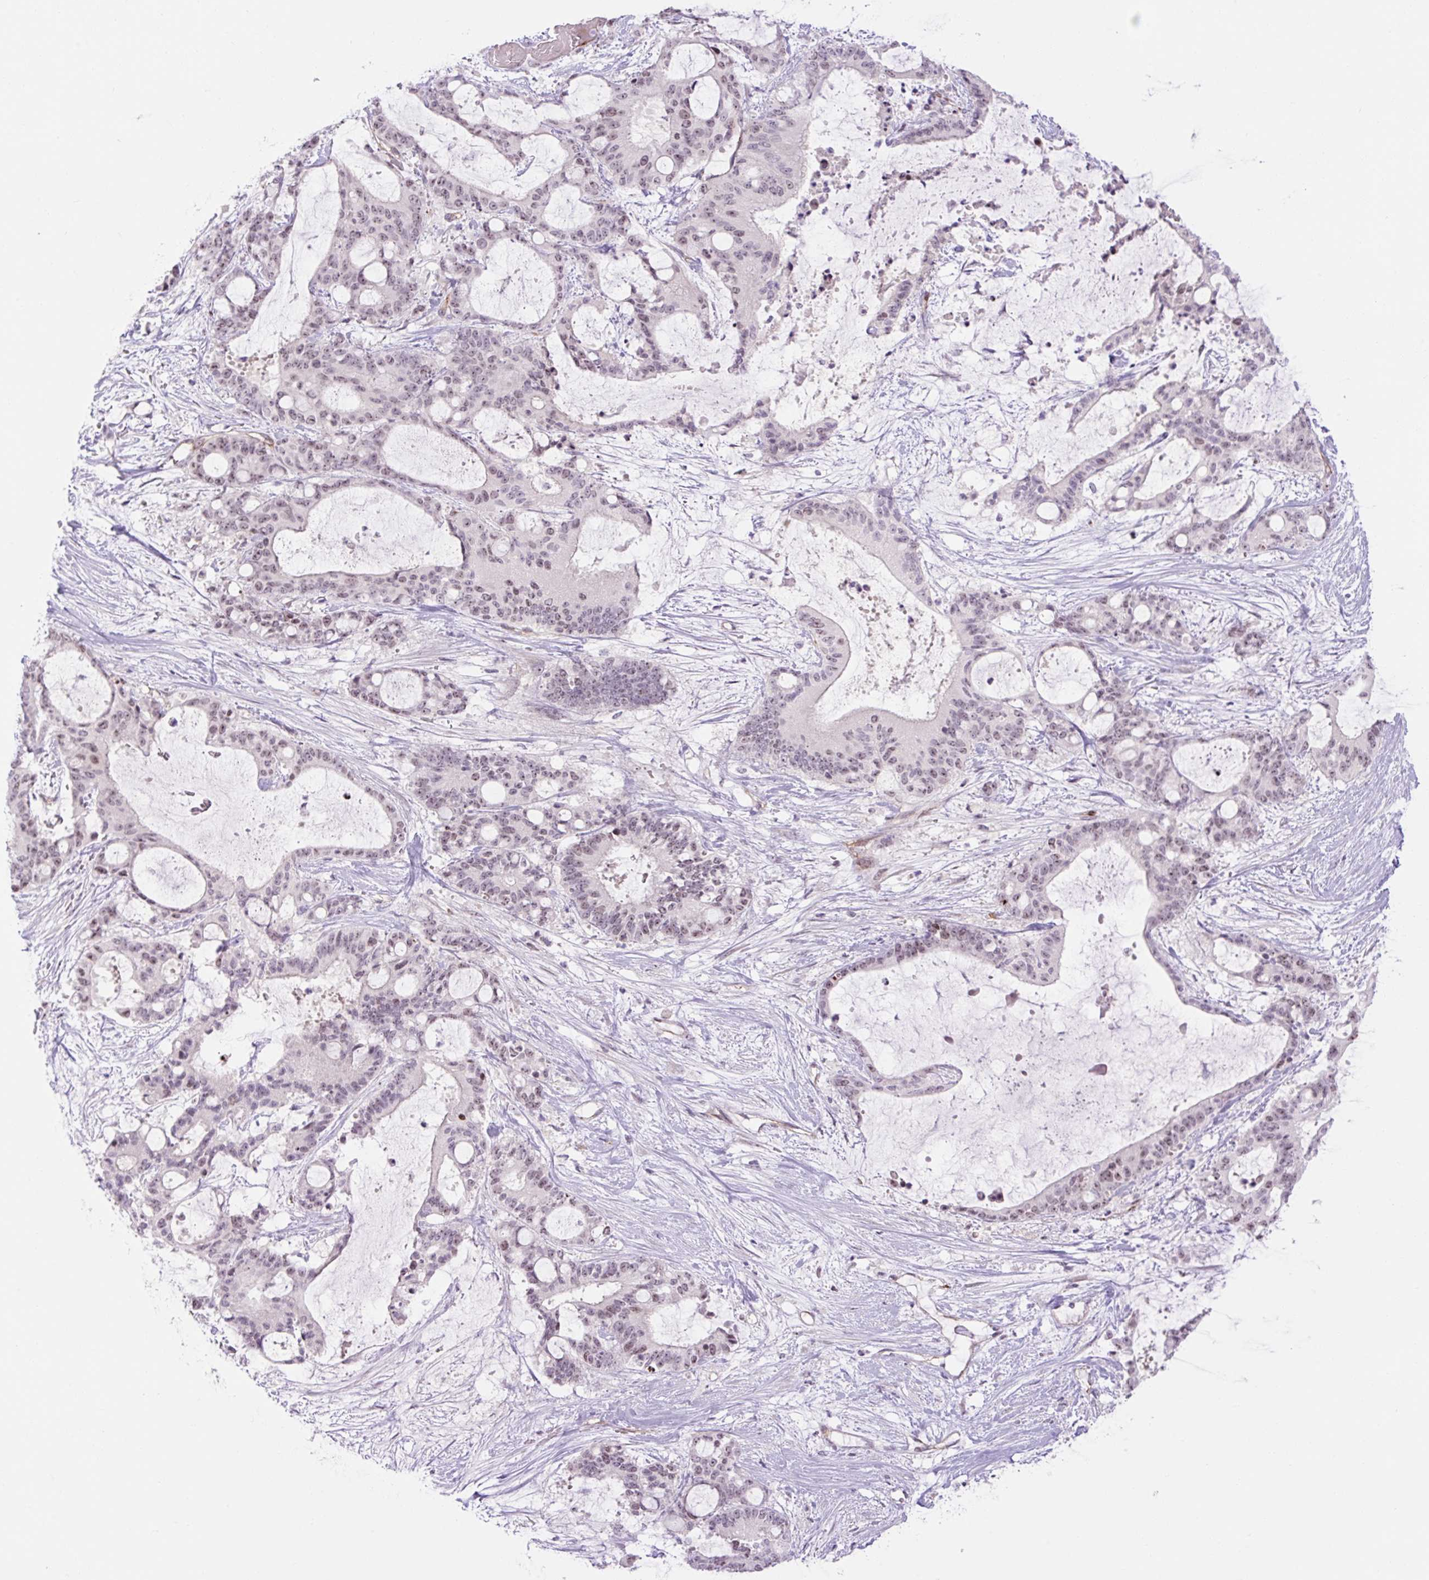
{"staining": {"intensity": "weak", "quantity": ">75%", "location": "nuclear"}, "tissue": "liver cancer", "cell_type": "Tumor cells", "image_type": "cancer", "snomed": [{"axis": "morphology", "description": "Normal tissue, NOS"}, {"axis": "morphology", "description": "Cholangiocarcinoma"}, {"axis": "topography", "description": "Liver"}, {"axis": "topography", "description": "Peripheral nerve tissue"}], "caption": "A high-resolution histopathology image shows immunohistochemistry staining of liver cholangiocarcinoma, which shows weak nuclear expression in approximately >75% of tumor cells.", "gene": "ZNF417", "patient": {"sex": "female", "age": 73}}